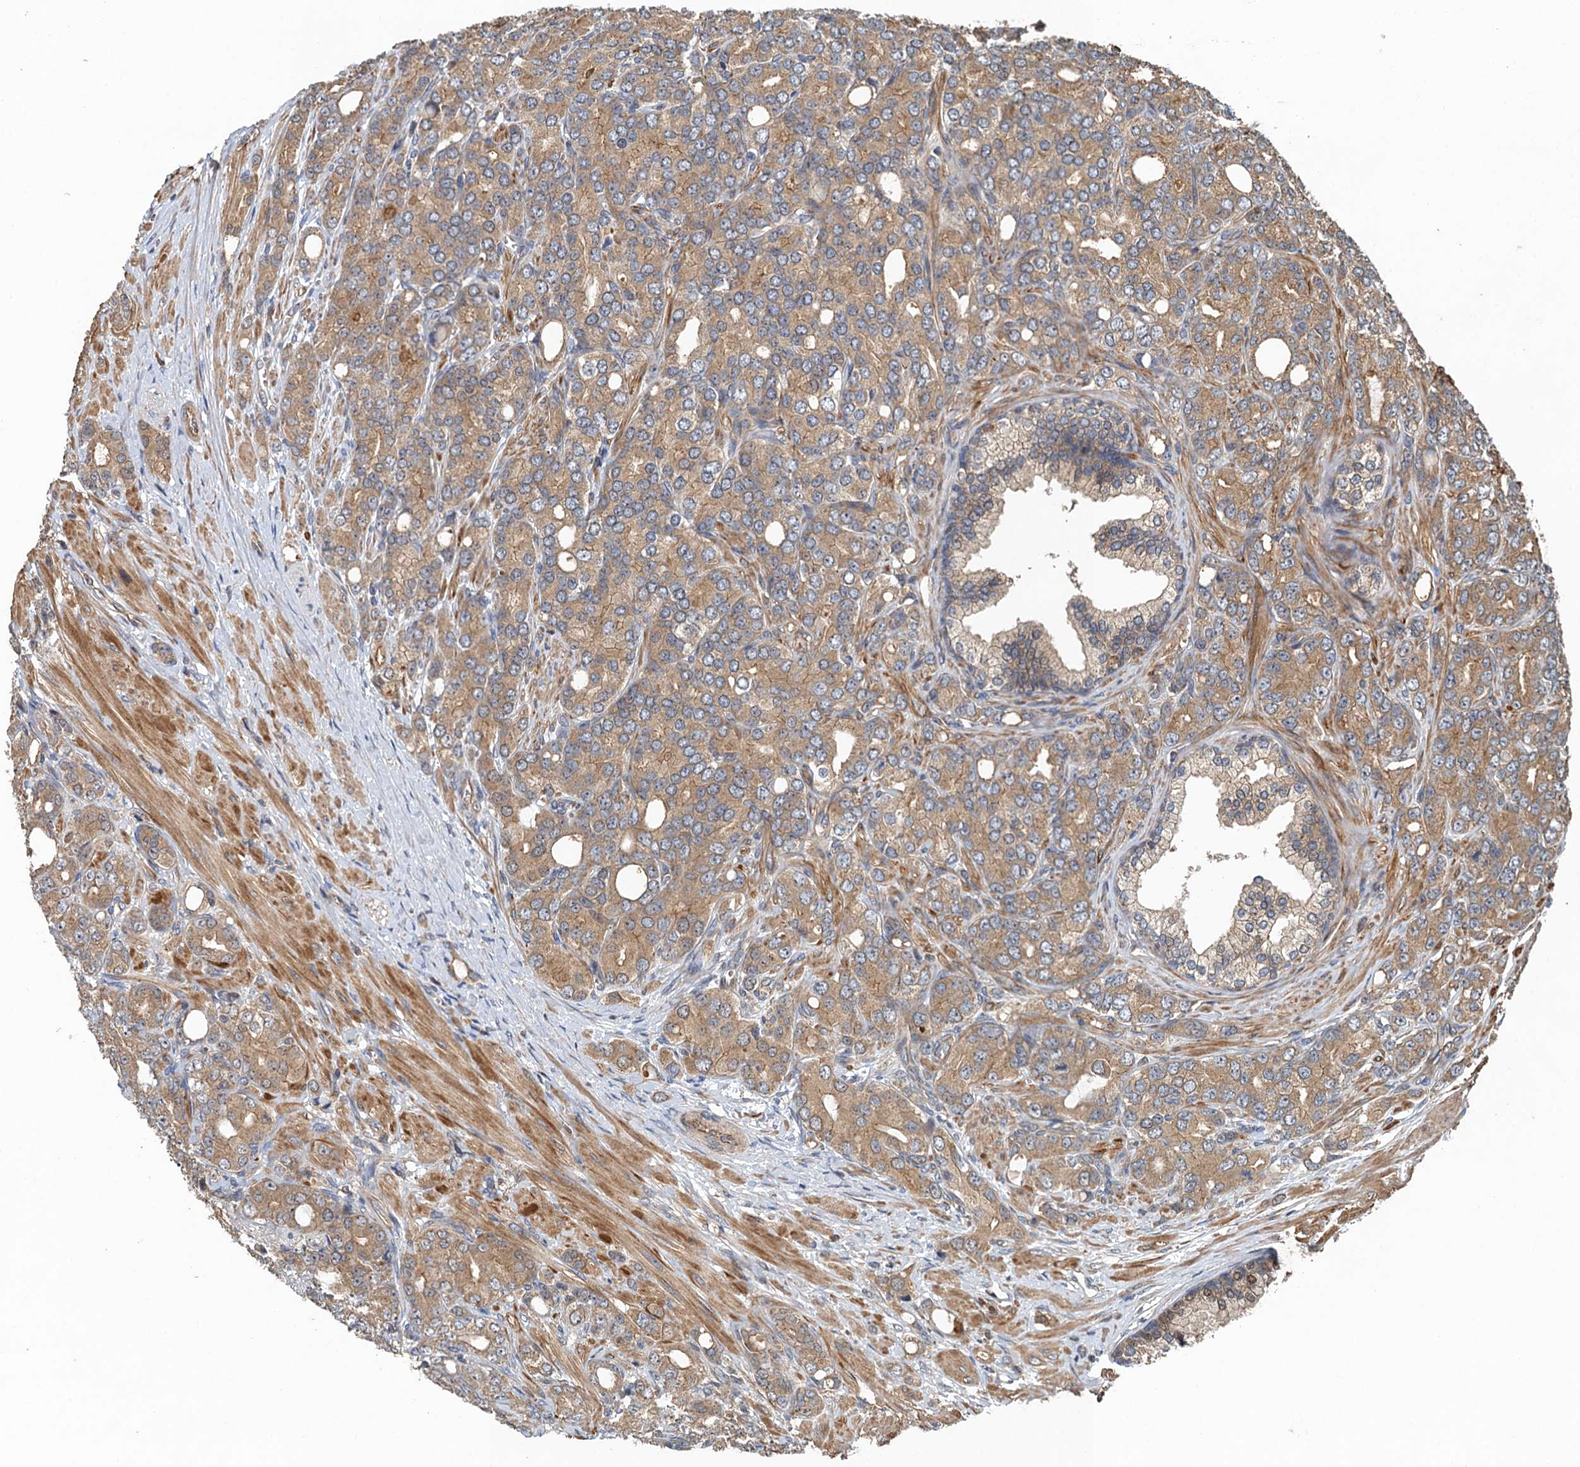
{"staining": {"intensity": "moderate", "quantity": ">75%", "location": "cytoplasmic/membranous"}, "tissue": "prostate cancer", "cell_type": "Tumor cells", "image_type": "cancer", "snomed": [{"axis": "morphology", "description": "Adenocarcinoma, High grade"}, {"axis": "topography", "description": "Prostate"}], "caption": "Prostate high-grade adenocarcinoma stained with a protein marker reveals moderate staining in tumor cells.", "gene": "BORCS5", "patient": {"sex": "male", "age": 62}}